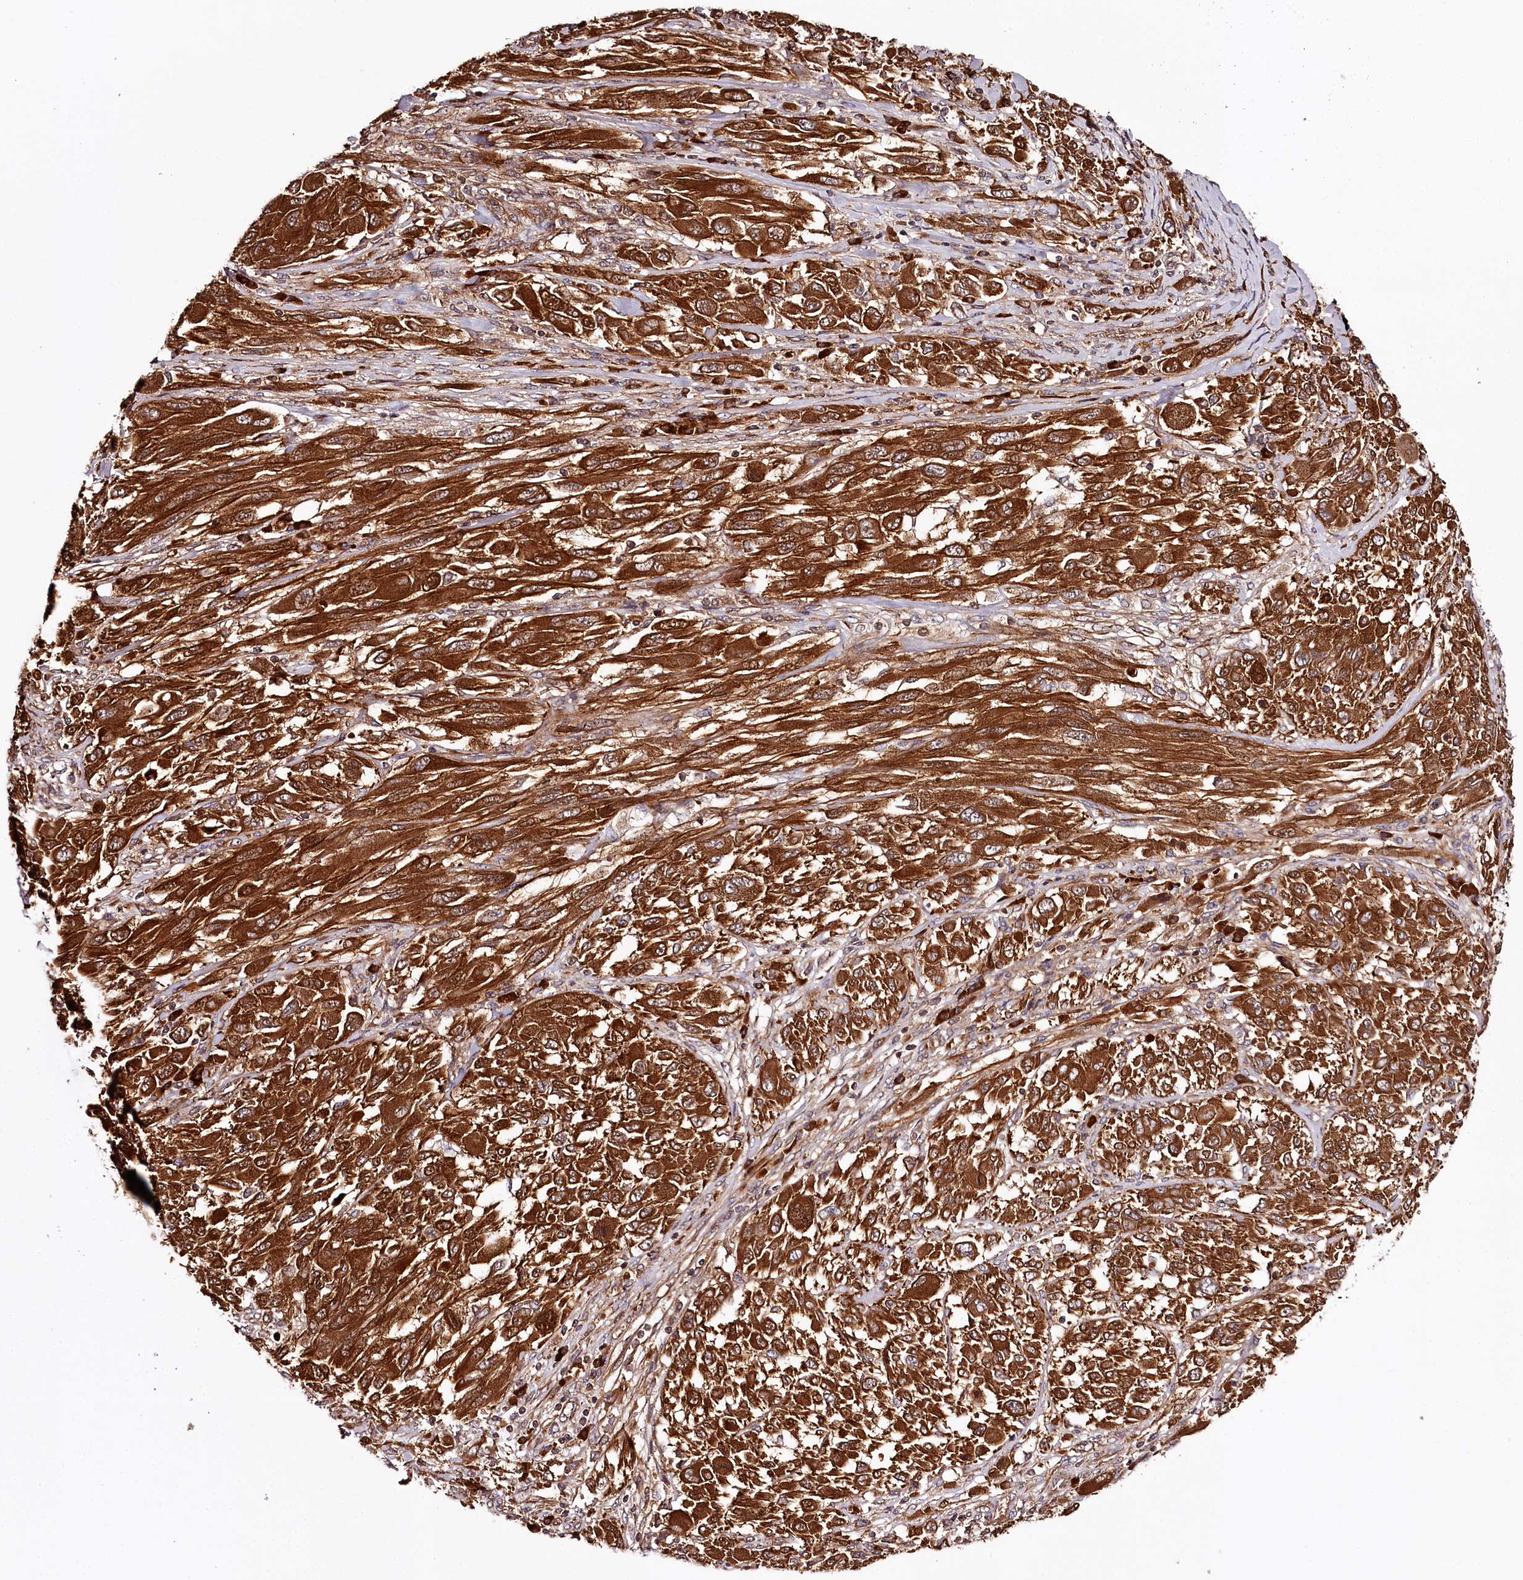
{"staining": {"intensity": "strong", "quantity": ">75%", "location": "cytoplasmic/membranous"}, "tissue": "melanoma", "cell_type": "Tumor cells", "image_type": "cancer", "snomed": [{"axis": "morphology", "description": "Malignant melanoma, NOS"}, {"axis": "topography", "description": "Skin"}], "caption": "Protein analysis of malignant melanoma tissue exhibits strong cytoplasmic/membranous staining in approximately >75% of tumor cells.", "gene": "TARS1", "patient": {"sex": "female", "age": 91}}